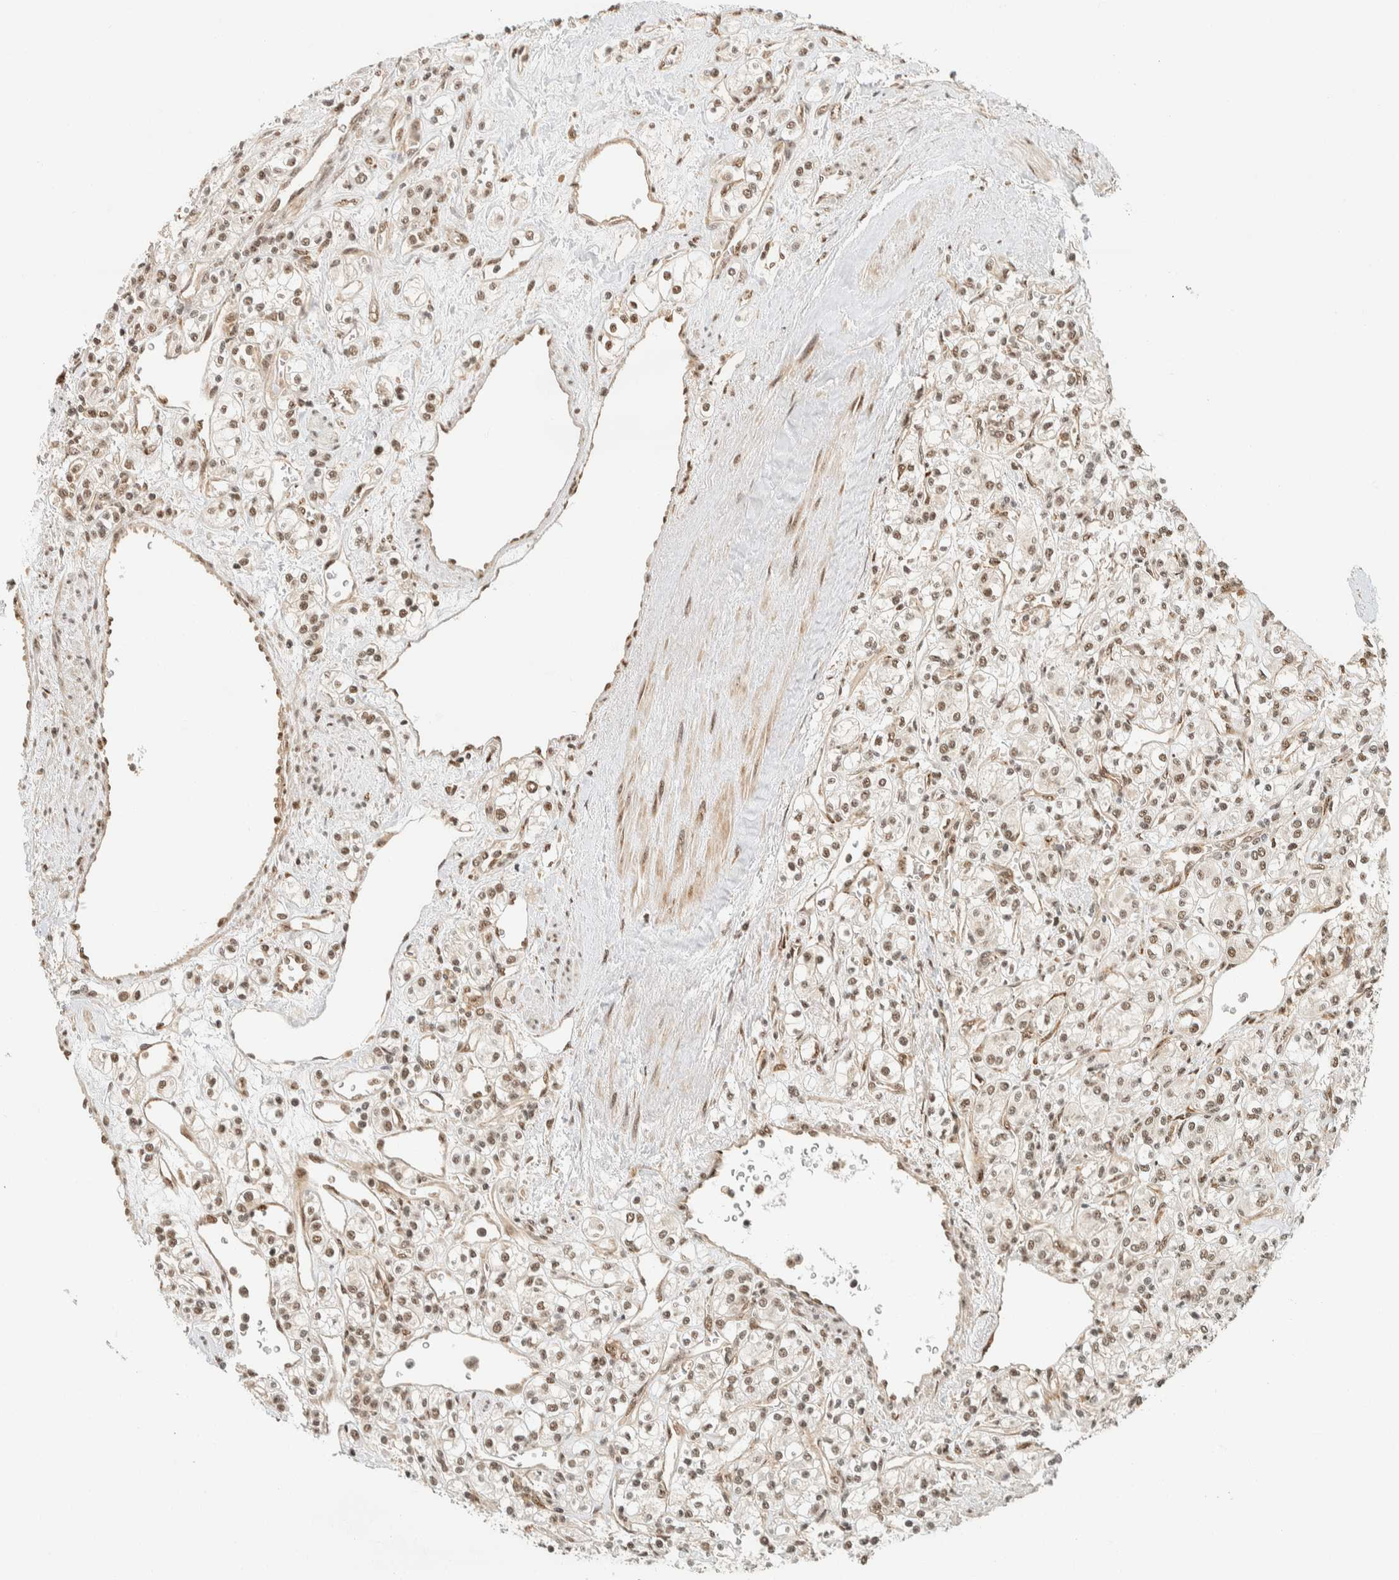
{"staining": {"intensity": "moderate", "quantity": ">75%", "location": "nuclear"}, "tissue": "renal cancer", "cell_type": "Tumor cells", "image_type": "cancer", "snomed": [{"axis": "morphology", "description": "Adenocarcinoma, NOS"}, {"axis": "topography", "description": "Kidney"}], "caption": "Renal adenocarcinoma tissue exhibits moderate nuclear staining in approximately >75% of tumor cells The staining was performed using DAB, with brown indicating positive protein expression. Nuclei are stained blue with hematoxylin.", "gene": "SIK1", "patient": {"sex": "male", "age": 77}}